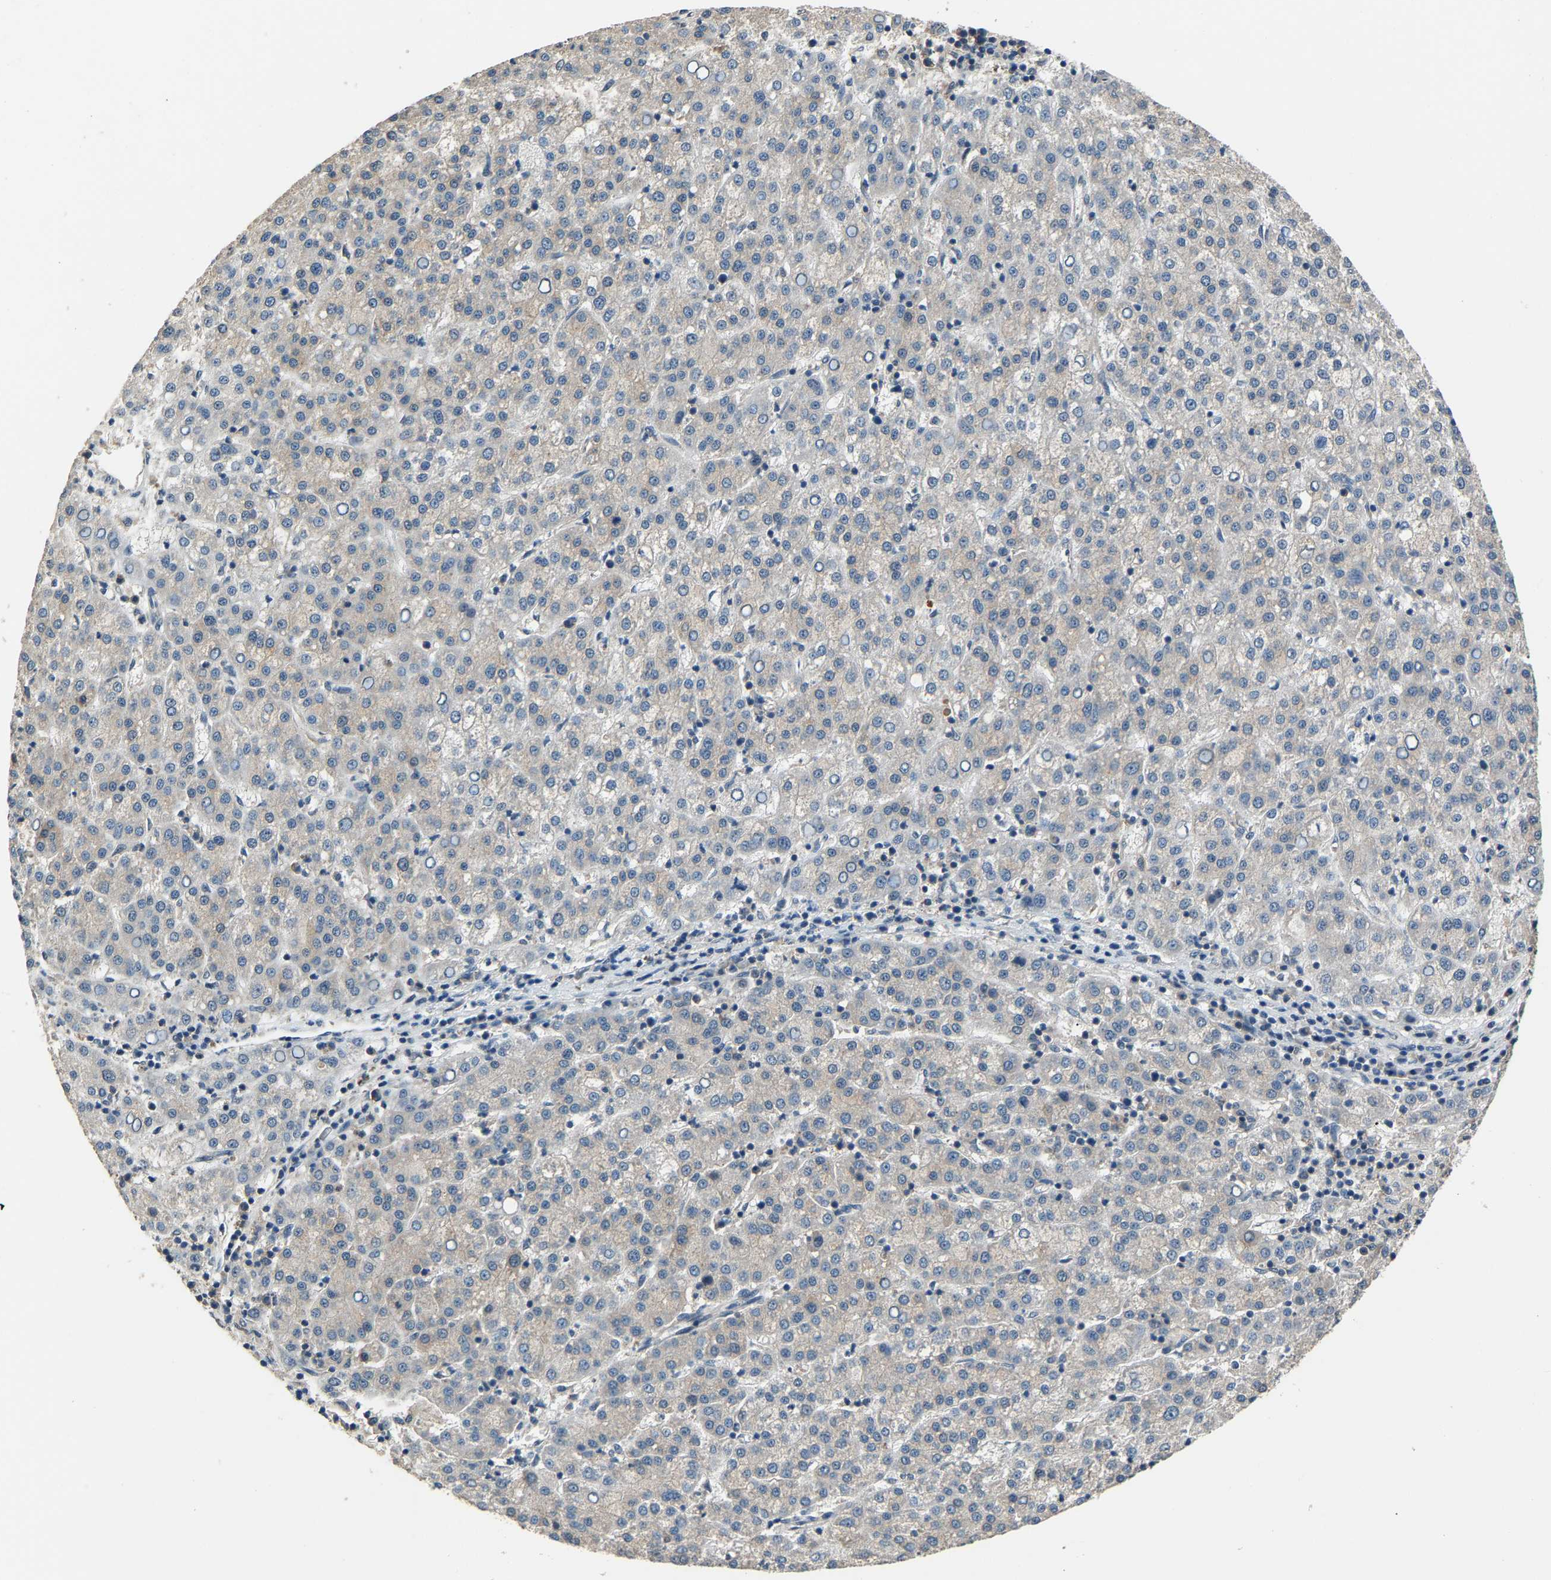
{"staining": {"intensity": "negative", "quantity": "none", "location": "none"}, "tissue": "liver cancer", "cell_type": "Tumor cells", "image_type": "cancer", "snomed": [{"axis": "morphology", "description": "Carcinoma, Hepatocellular, NOS"}, {"axis": "topography", "description": "Liver"}], "caption": "Immunohistochemistry (IHC) of human liver cancer exhibits no expression in tumor cells. (DAB (3,3'-diaminobenzidine) immunohistochemistry (IHC) visualized using brightfield microscopy, high magnification).", "gene": "ABCC9", "patient": {"sex": "female", "age": 58}}